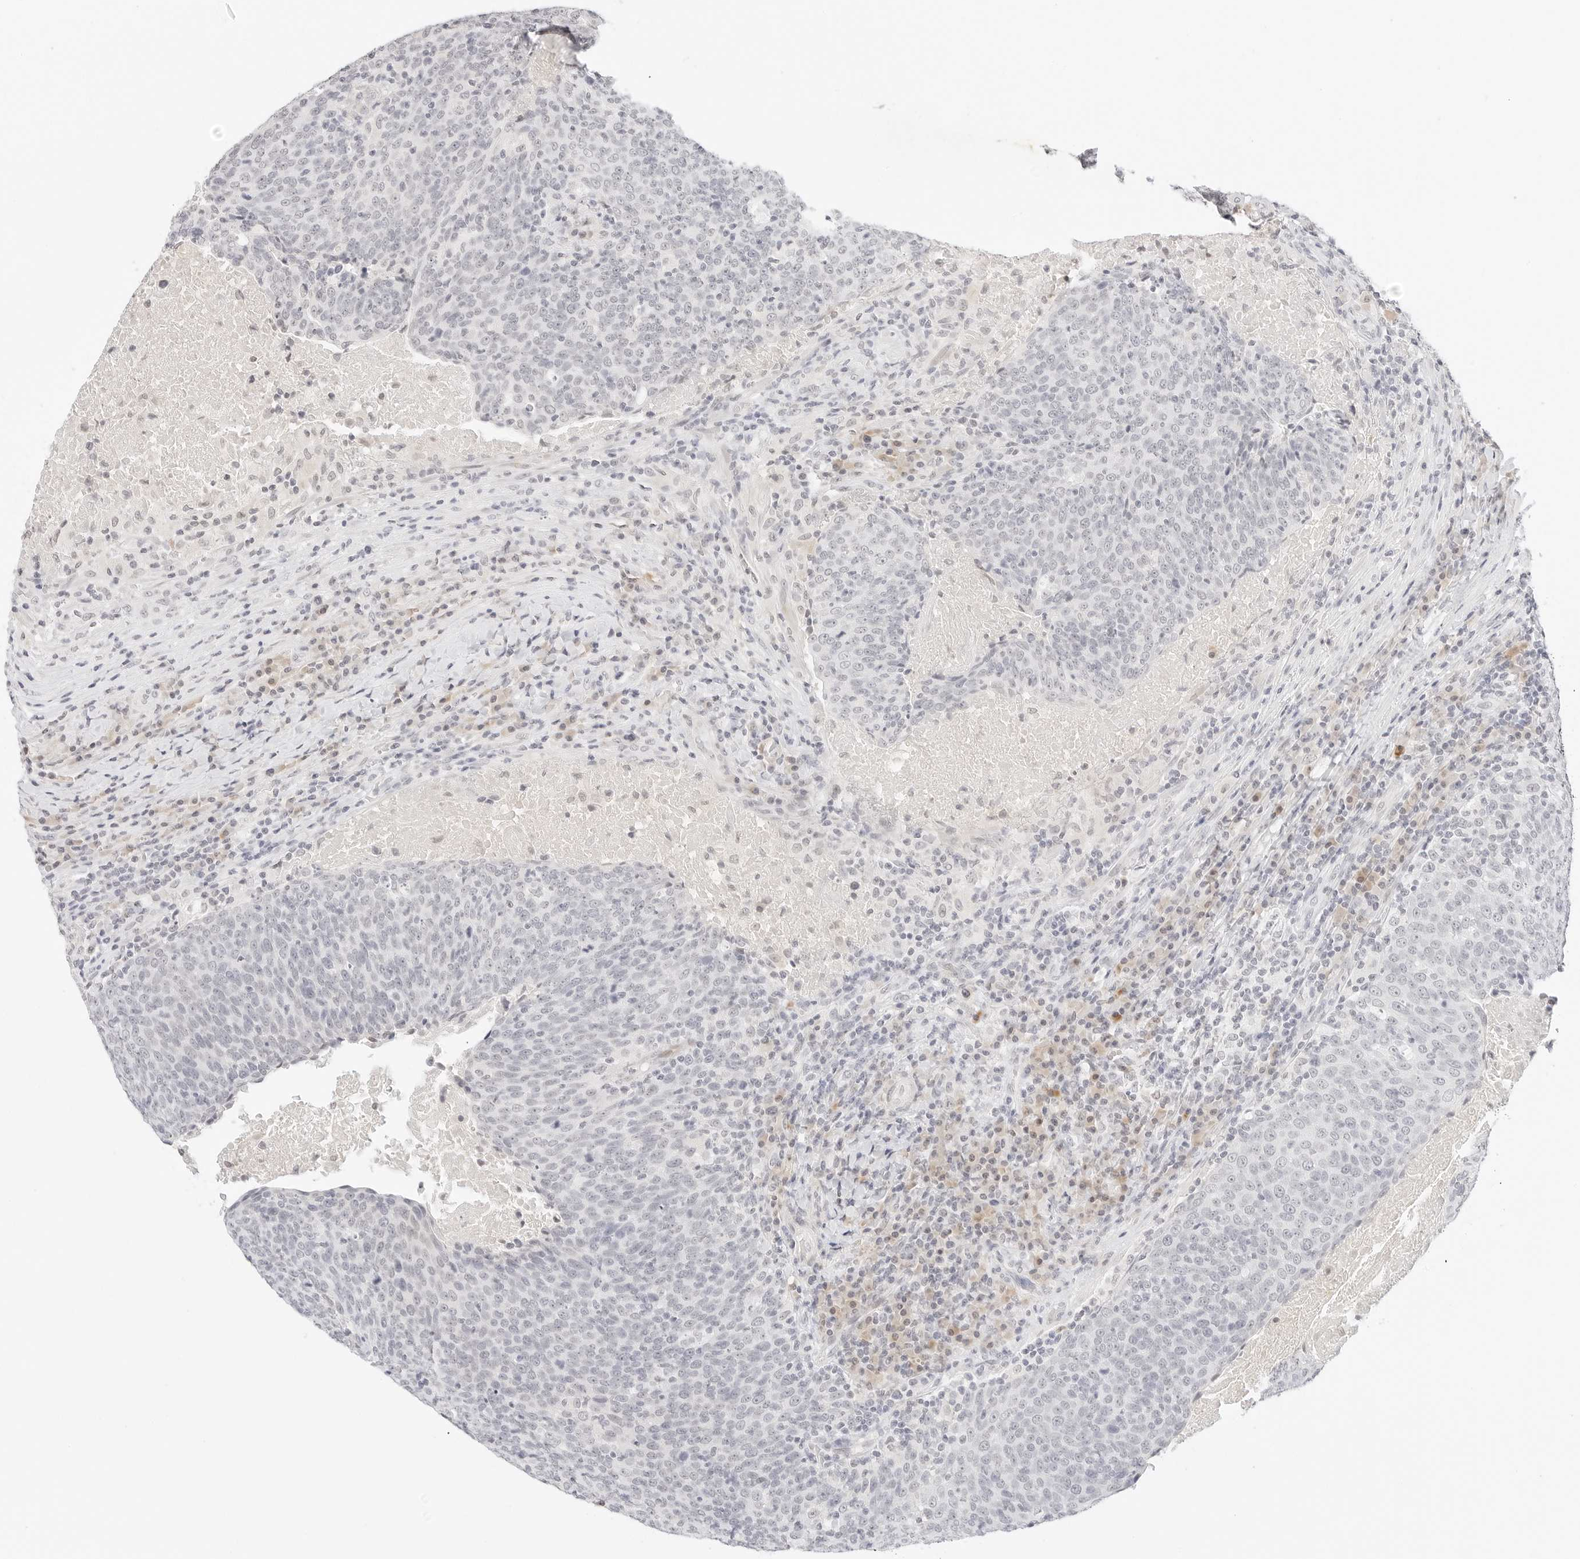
{"staining": {"intensity": "negative", "quantity": "none", "location": "none"}, "tissue": "head and neck cancer", "cell_type": "Tumor cells", "image_type": "cancer", "snomed": [{"axis": "morphology", "description": "Squamous cell carcinoma, NOS"}, {"axis": "morphology", "description": "Squamous cell carcinoma, metastatic, NOS"}, {"axis": "topography", "description": "Lymph node"}, {"axis": "topography", "description": "Head-Neck"}], "caption": "DAB immunohistochemical staining of head and neck squamous cell carcinoma displays no significant positivity in tumor cells. The staining is performed using DAB brown chromogen with nuclei counter-stained in using hematoxylin.", "gene": "XKR4", "patient": {"sex": "male", "age": 62}}